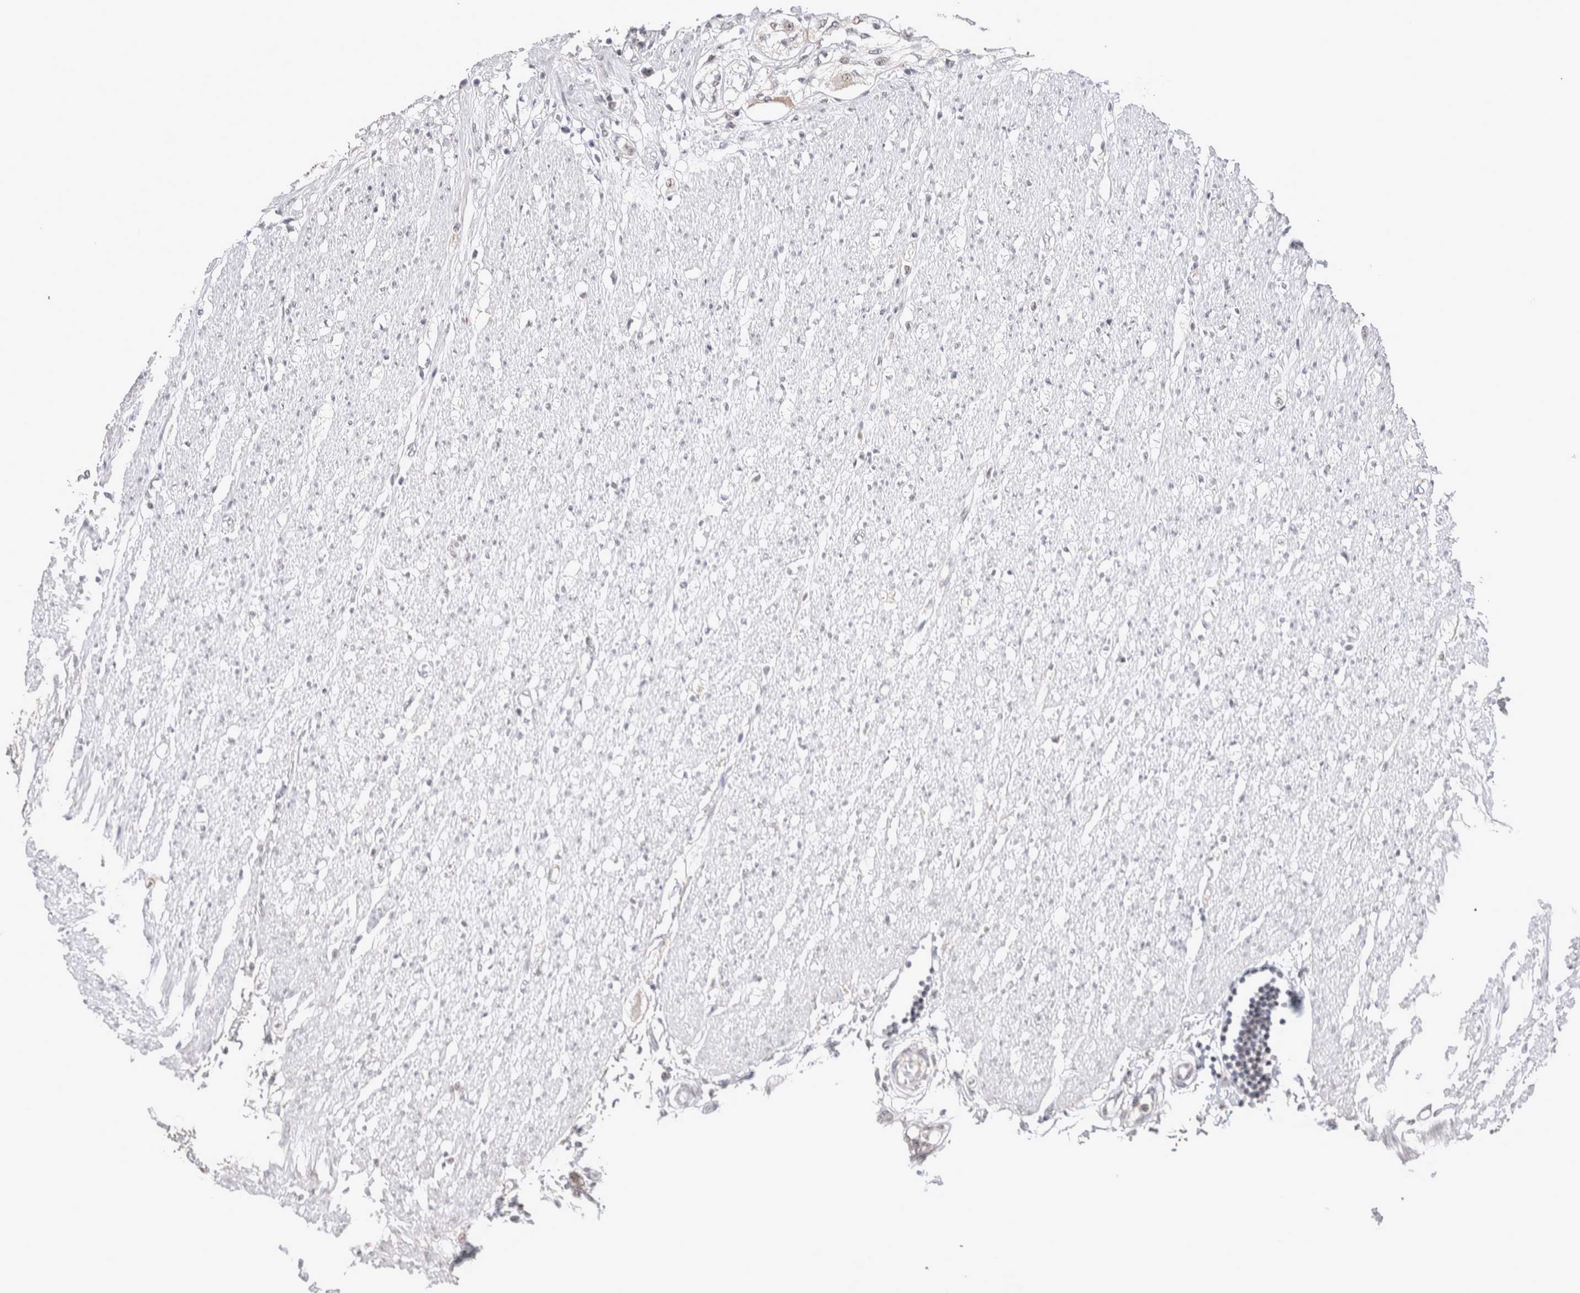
{"staining": {"intensity": "negative", "quantity": "none", "location": "none"}, "tissue": "soft tissue", "cell_type": "Chondrocytes", "image_type": "normal", "snomed": [{"axis": "morphology", "description": "Normal tissue, NOS"}, {"axis": "morphology", "description": "Adenocarcinoma, NOS"}, {"axis": "topography", "description": "Colon"}, {"axis": "topography", "description": "Peripheral nerve tissue"}], "caption": "Immunohistochemistry of unremarkable soft tissue displays no expression in chondrocytes. (DAB immunohistochemistry (IHC) visualized using brightfield microscopy, high magnification).", "gene": "MRPL37", "patient": {"sex": "male", "age": 14}}